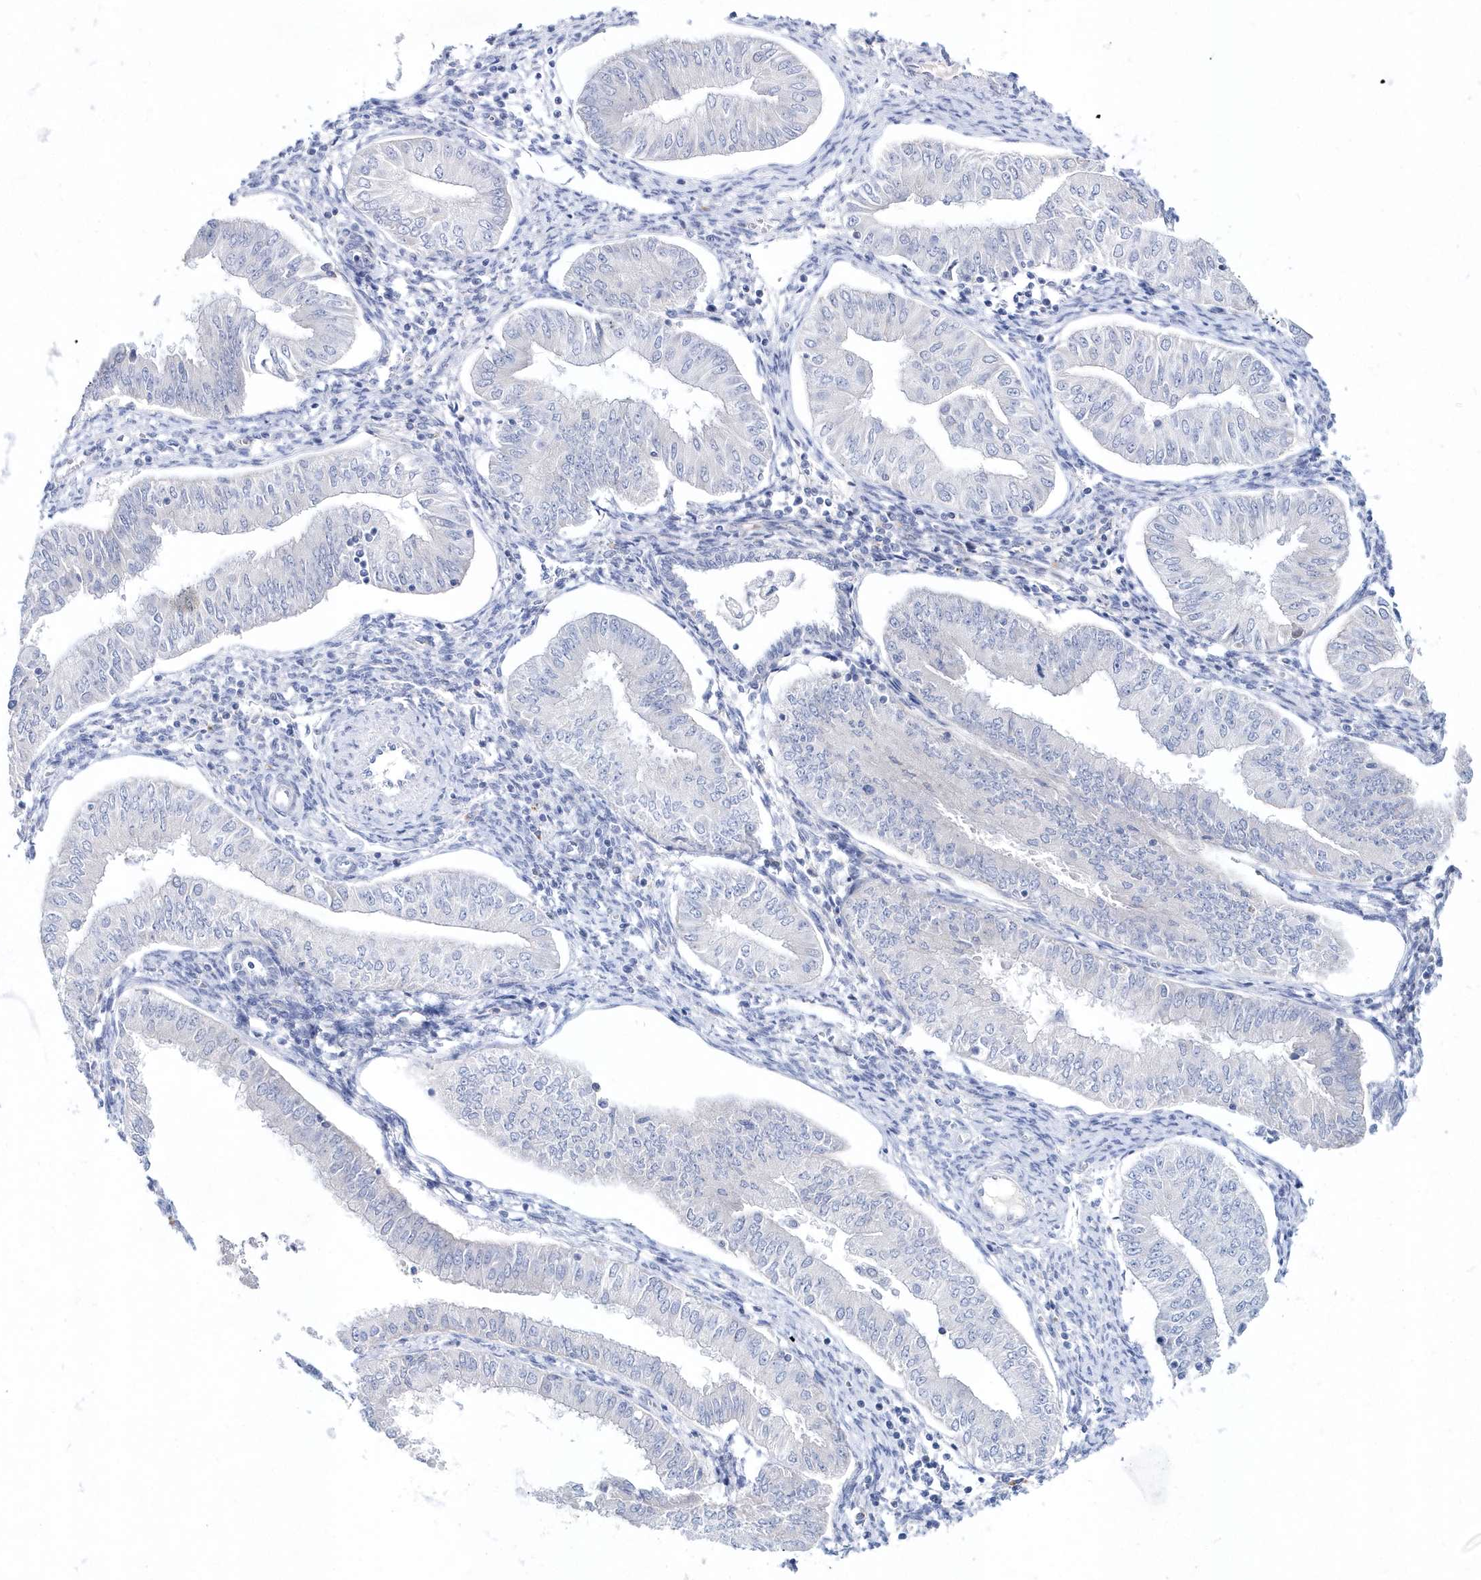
{"staining": {"intensity": "negative", "quantity": "none", "location": "none"}, "tissue": "endometrial cancer", "cell_type": "Tumor cells", "image_type": "cancer", "snomed": [{"axis": "morphology", "description": "Normal tissue, NOS"}, {"axis": "morphology", "description": "Adenocarcinoma, NOS"}, {"axis": "topography", "description": "Endometrium"}], "caption": "This is an immunohistochemistry (IHC) micrograph of endometrial cancer. There is no staining in tumor cells.", "gene": "SPINK7", "patient": {"sex": "female", "age": 53}}